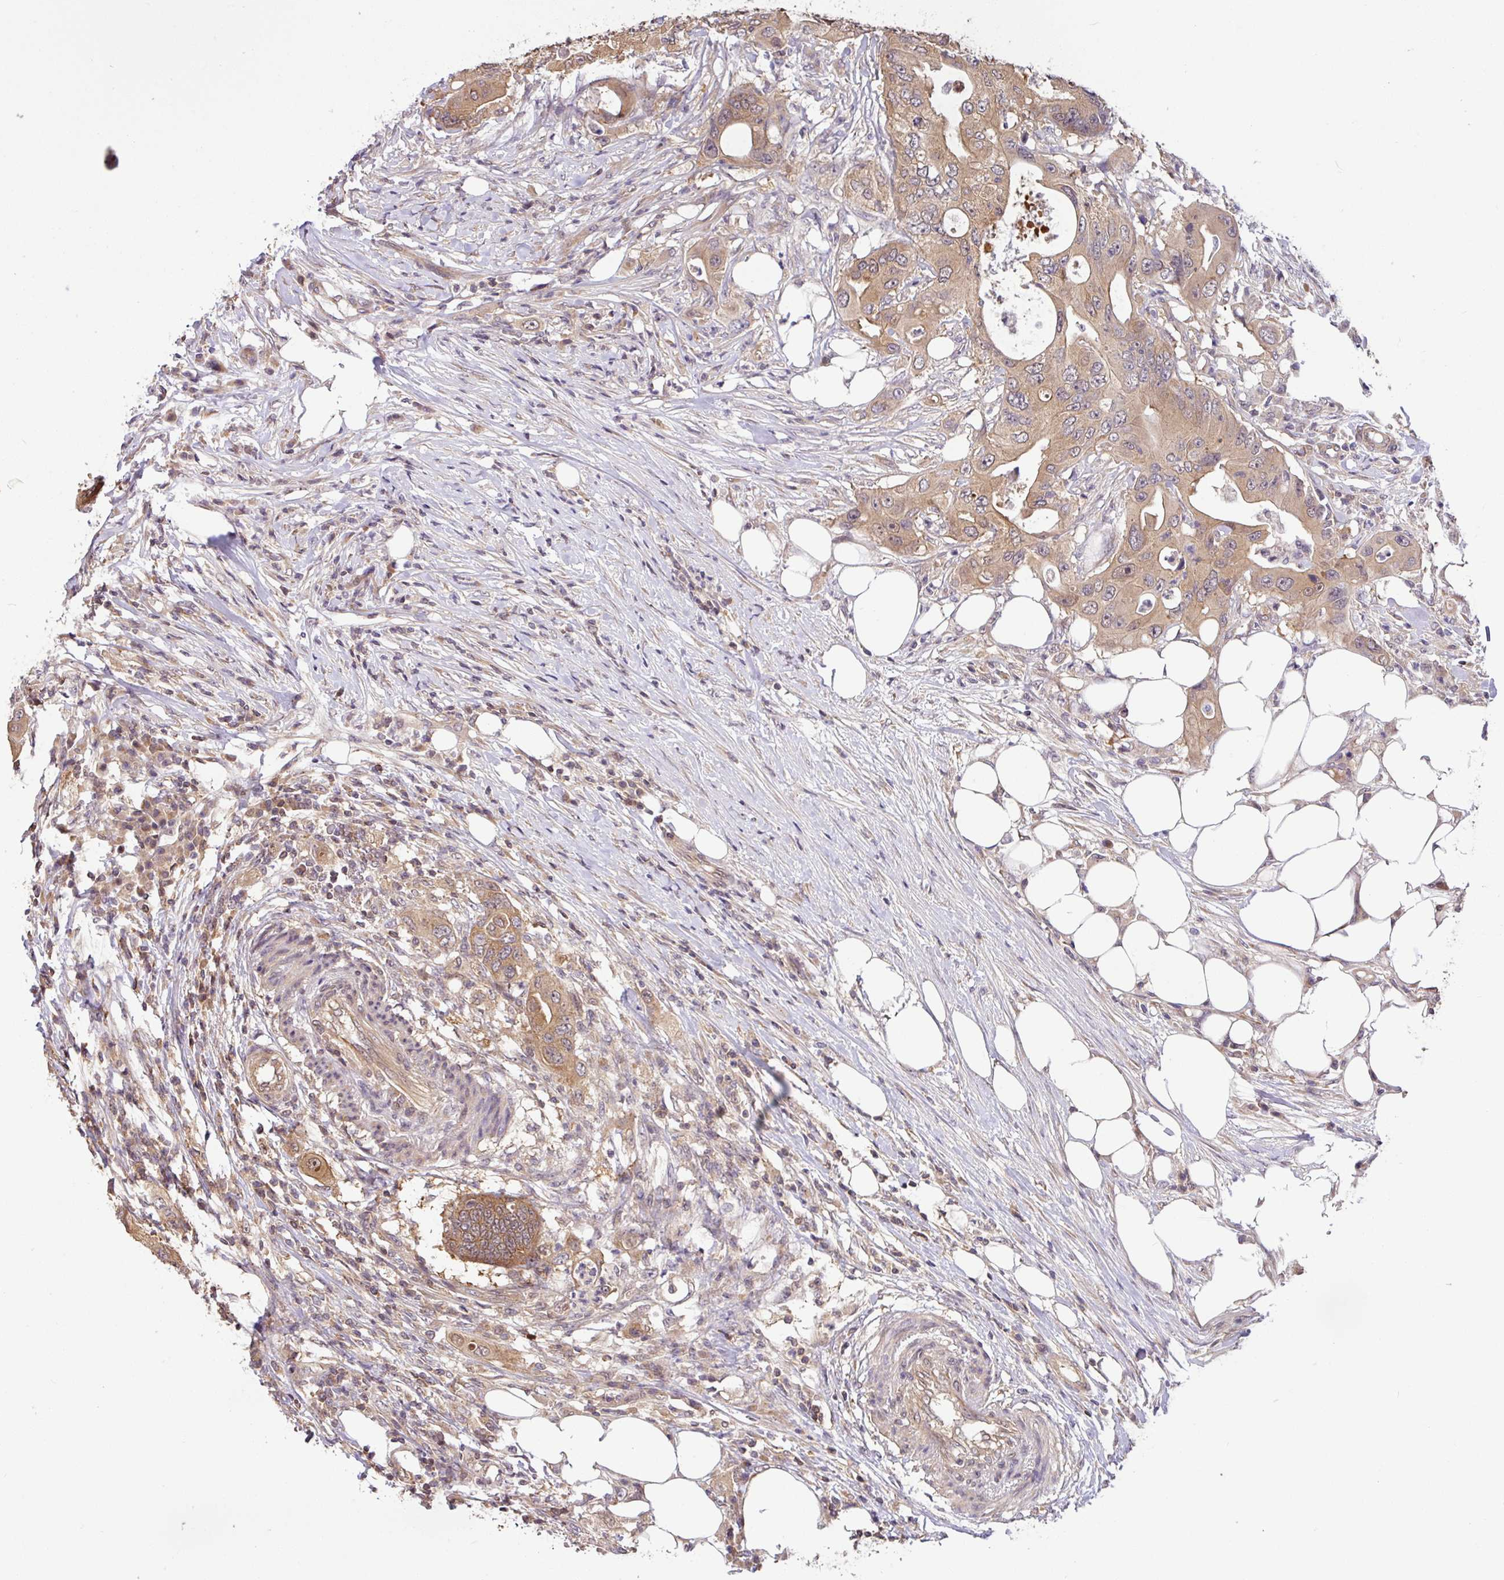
{"staining": {"intensity": "moderate", "quantity": ">75%", "location": "cytoplasmic/membranous"}, "tissue": "colorectal cancer", "cell_type": "Tumor cells", "image_type": "cancer", "snomed": [{"axis": "morphology", "description": "Adenocarcinoma, NOS"}, {"axis": "topography", "description": "Colon"}], "caption": "Immunohistochemistry histopathology image of neoplastic tissue: human colorectal adenocarcinoma stained using immunohistochemistry (IHC) exhibits medium levels of moderate protein expression localized specifically in the cytoplasmic/membranous of tumor cells, appearing as a cytoplasmic/membranous brown color.", "gene": "SHB", "patient": {"sex": "male", "age": 71}}